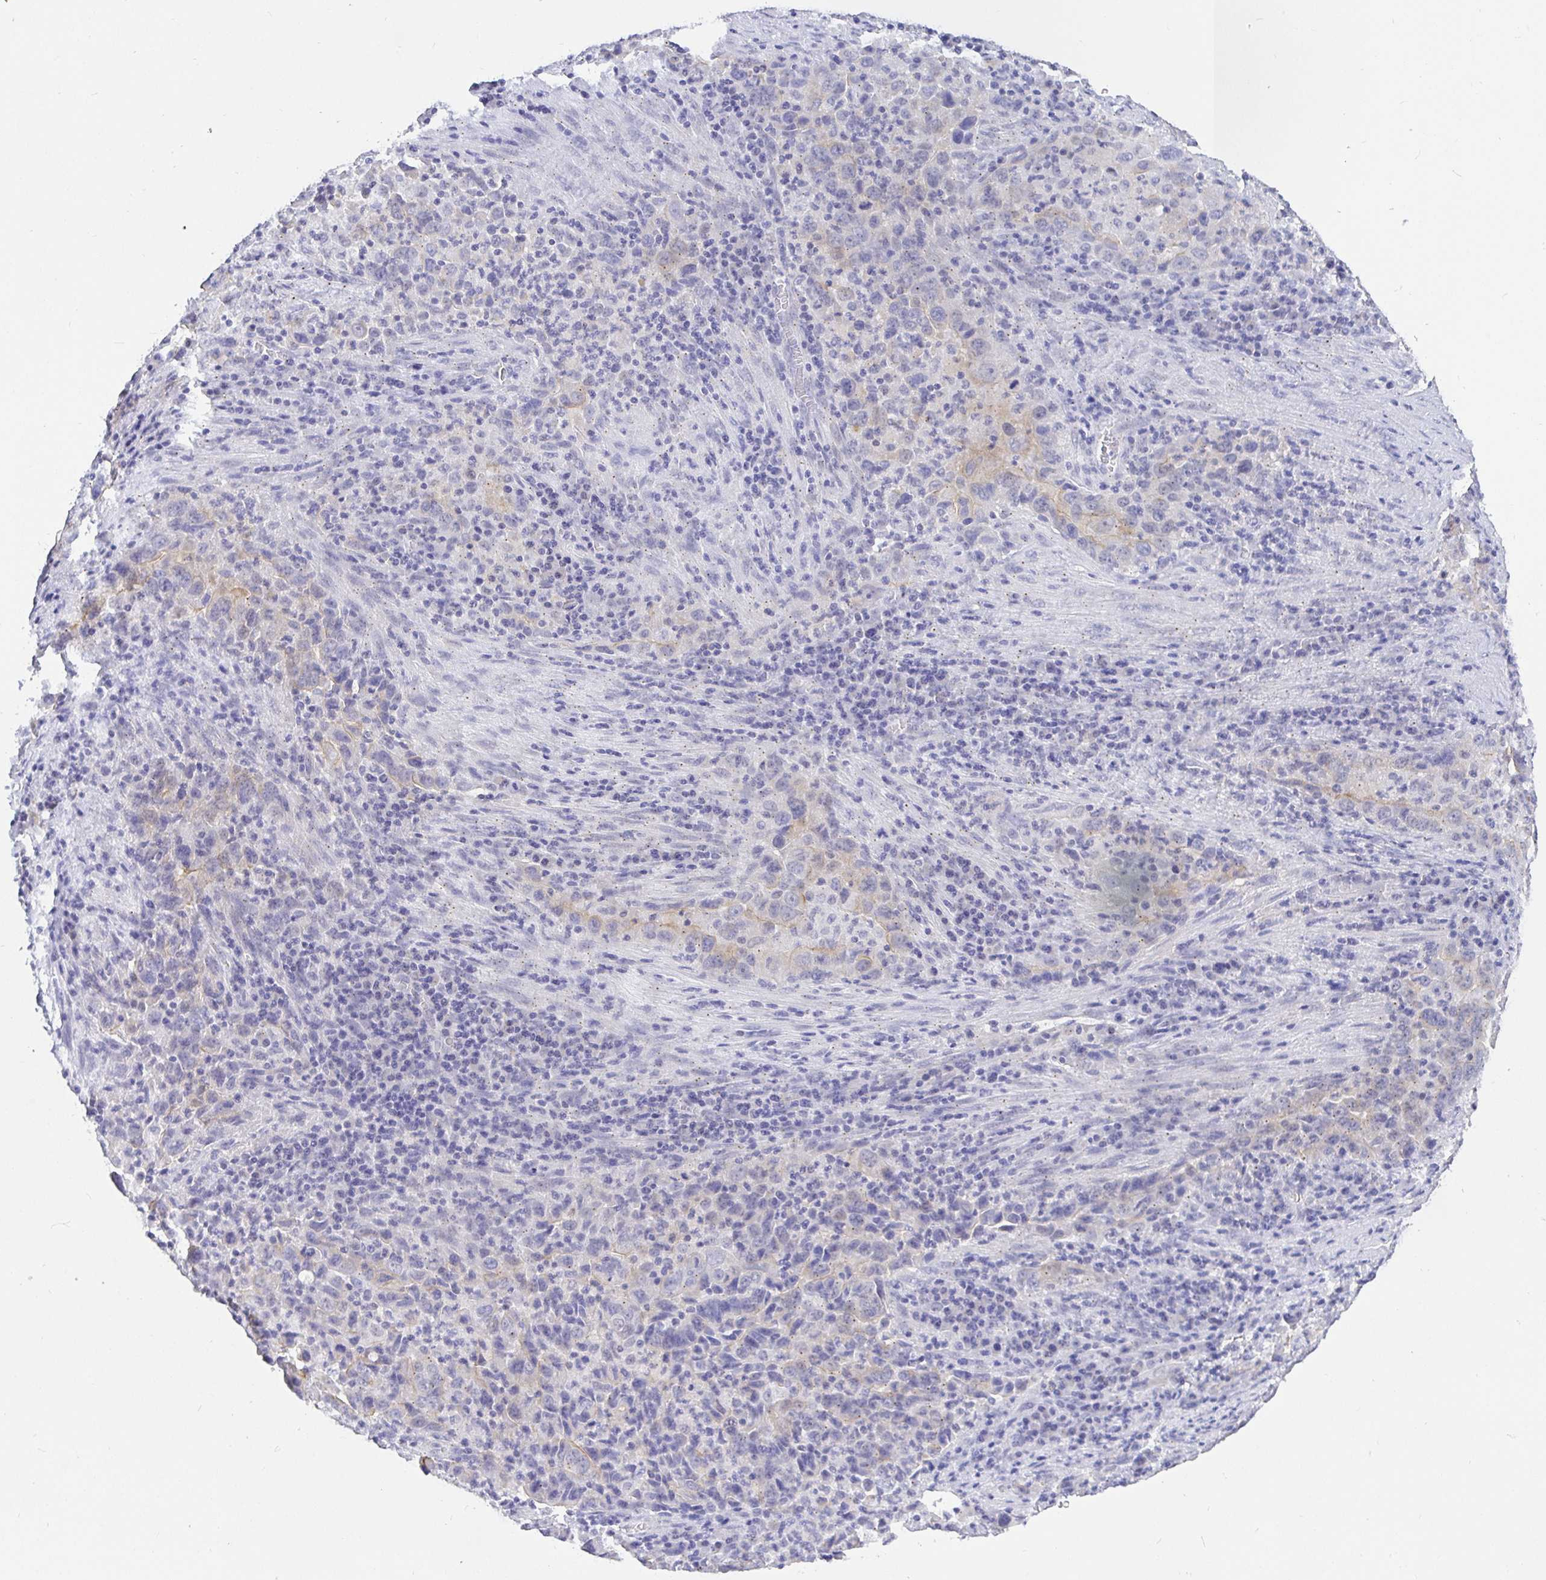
{"staining": {"intensity": "weak", "quantity": "25%-75%", "location": "cytoplasmic/membranous"}, "tissue": "lung cancer", "cell_type": "Tumor cells", "image_type": "cancer", "snomed": [{"axis": "morphology", "description": "Adenocarcinoma, NOS"}, {"axis": "topography", "description": "Lung"}], "caption": "IHC image of human lung adenocarcinoma stained for a protein (brown), which displays low levels of weak cytoplasmic/membranous positivity in about 25%-75% of tumor cells.", "gene": "EZHIP", "patient": {"sex": "male", "age": 67}}